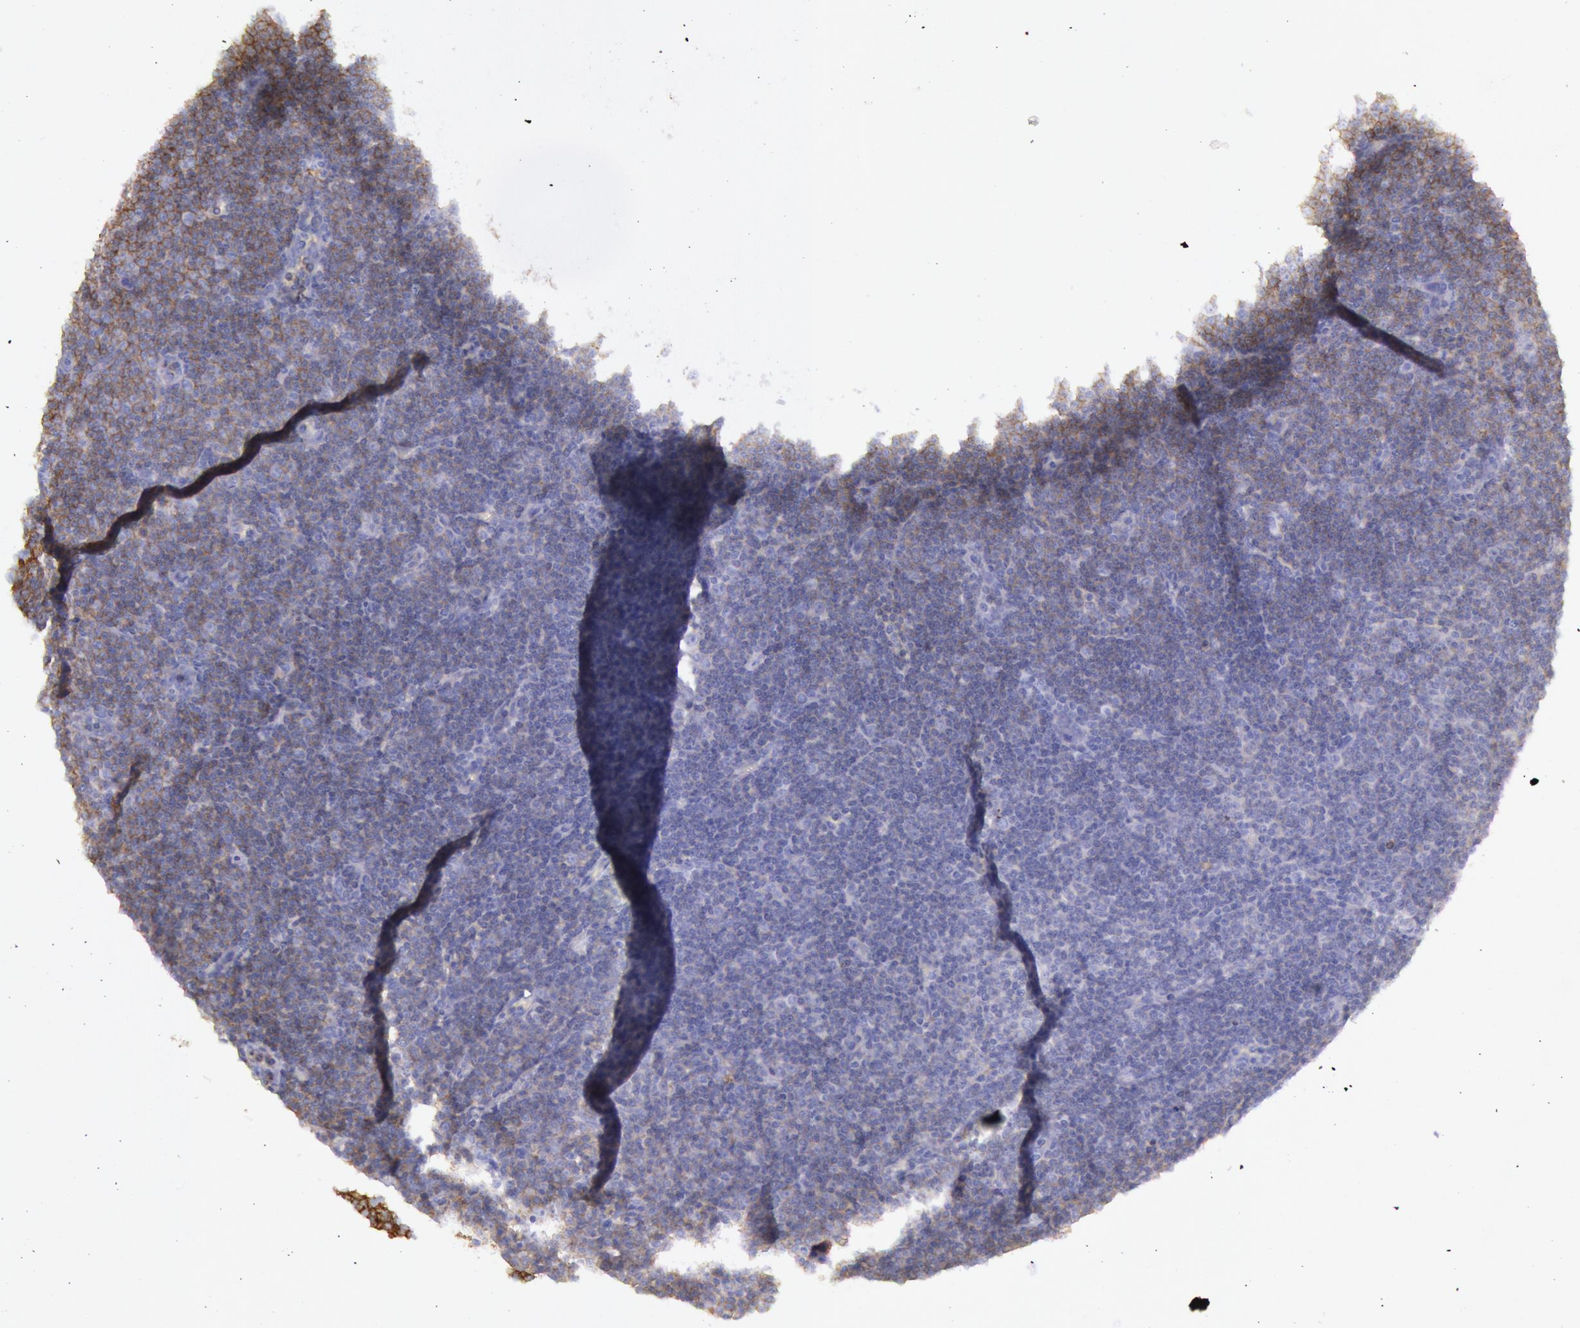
{"staining": {"intensity": "weak", "quantity": "<25%", "location": "cytoplasmic/membranous"}, "tissue": "lymphoma", "cell_type": "Tumor cells", "image_type": "cancer", "snomed": [{"axis": "morphology", "description": "Malignant lymphoma, non-Hodgkin's type, Low grade"}, {"axis": "topography", "description": "Lymph node"}], "caption": "Micrograph shows no significant protein positivity in tumor cells of lymphoma. (DAB immunohistochemistry (IHC), high magnification).", "gene": "LYN", "patient": {"sex": "male", "age": 57}}